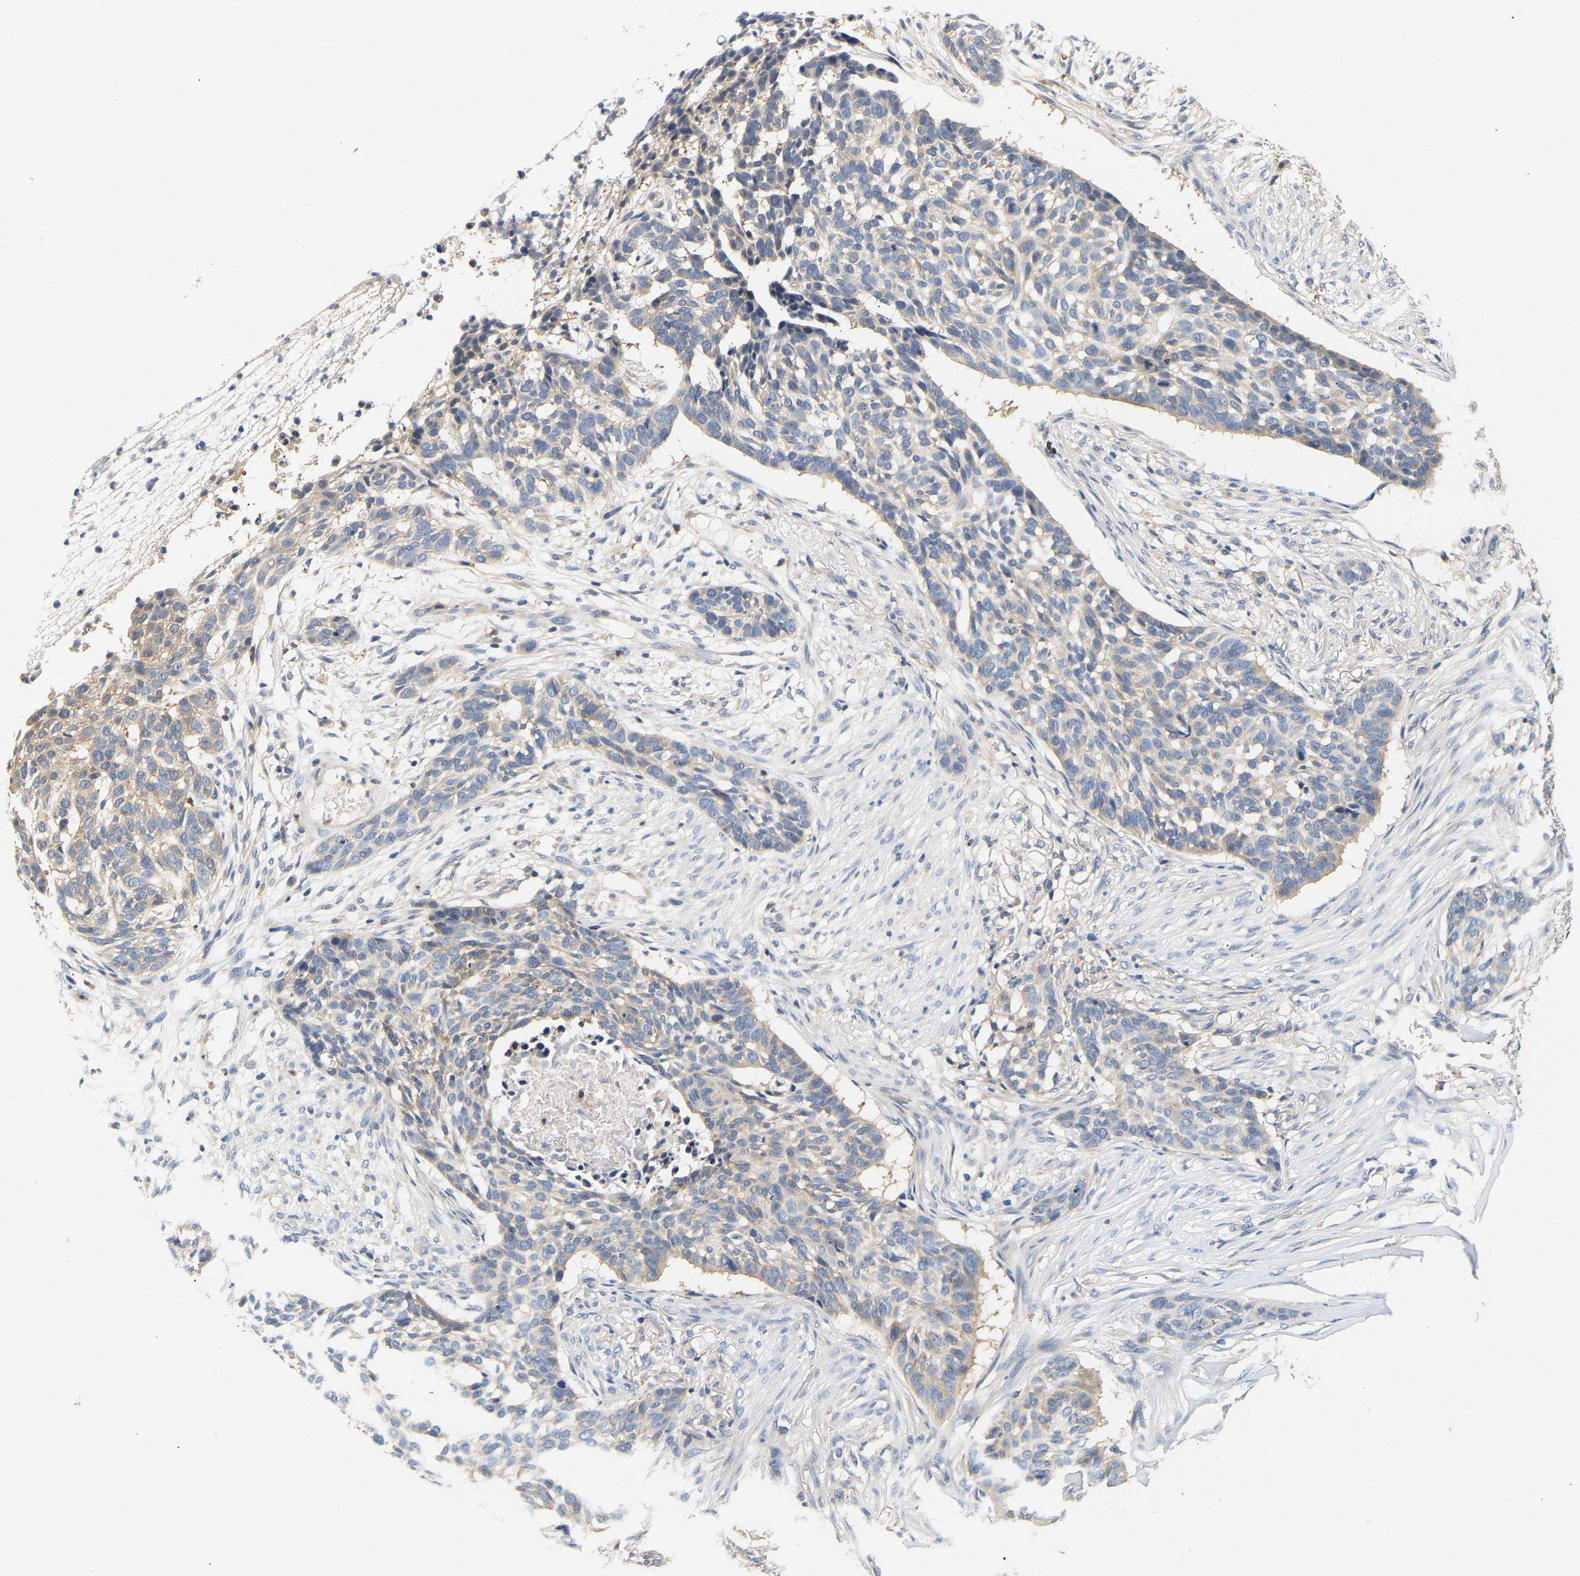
{"staining": {"intensity": "negative", "quantity": "none", "location": "none"}, "tissue": "skin cancer", "cell_type": "Tumor cells", "image_type": "cancer", "snomed": [{"axis": "morphology", "description": "Basal cell carcinoma"}, {"axis": "topography", "description": "Skin"}], "caption": "High magnification brightfield microscopy of skin basal cell carcinoma stained with DAB (3,3'-diaminobenzidine) (brown) and counterstained with hematoxylin (blue): tumor cells show no significant expression. (DAB immunohistochemistry (IHC) with hematoxylin counter stain).", "gene": "PPID", "patient": {"sex": "male", "age": 85}}